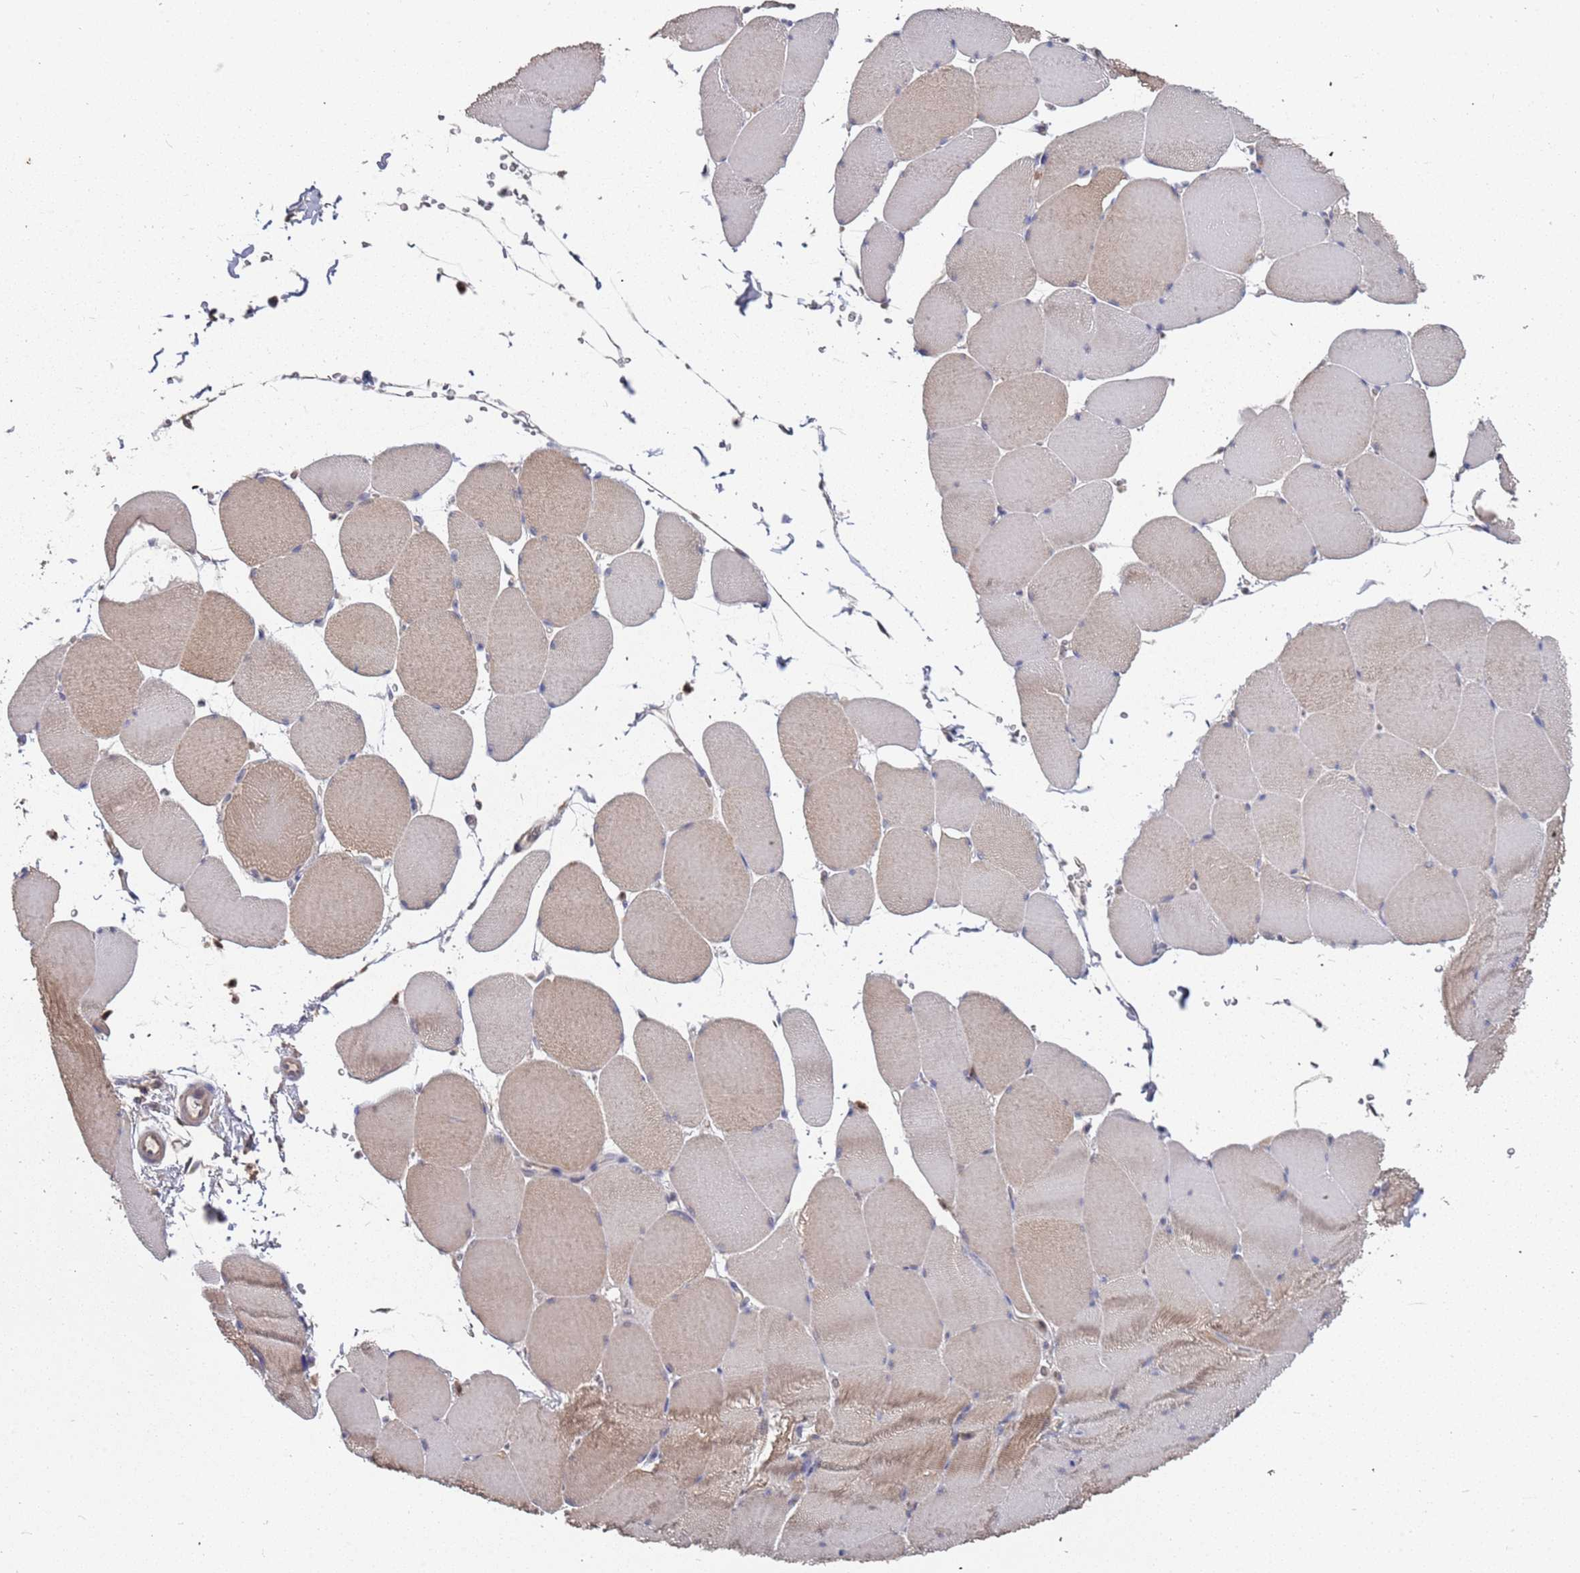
{"staining": {"intensity": "moderate", "quantity": "25%-75%", "location": "cytoplasmic/membranous"}, "tissue": "skeletal muscle", "cell_type": "Myocytes", "image_type": "normal", "snomed": [{"axis": "morphology", "description": "Normal tissue, NOS"}, {"axis": "topography", "description": "Skeletal muscle"}, {"axis": "topography", "description": "Head-Neck"}], "caption": "IHC photomicrograph of benign skeletal muscle: human skeletal muscle stained using IHC demonstrates medium levels of moderate protein expression localized specifically in the cytoplasmic/membranous of myocytes, appearing as a cytoplasmic/membranous brown color.", "gene": "TCEANC2", "patient": {"sex": "male", "age": 66}}